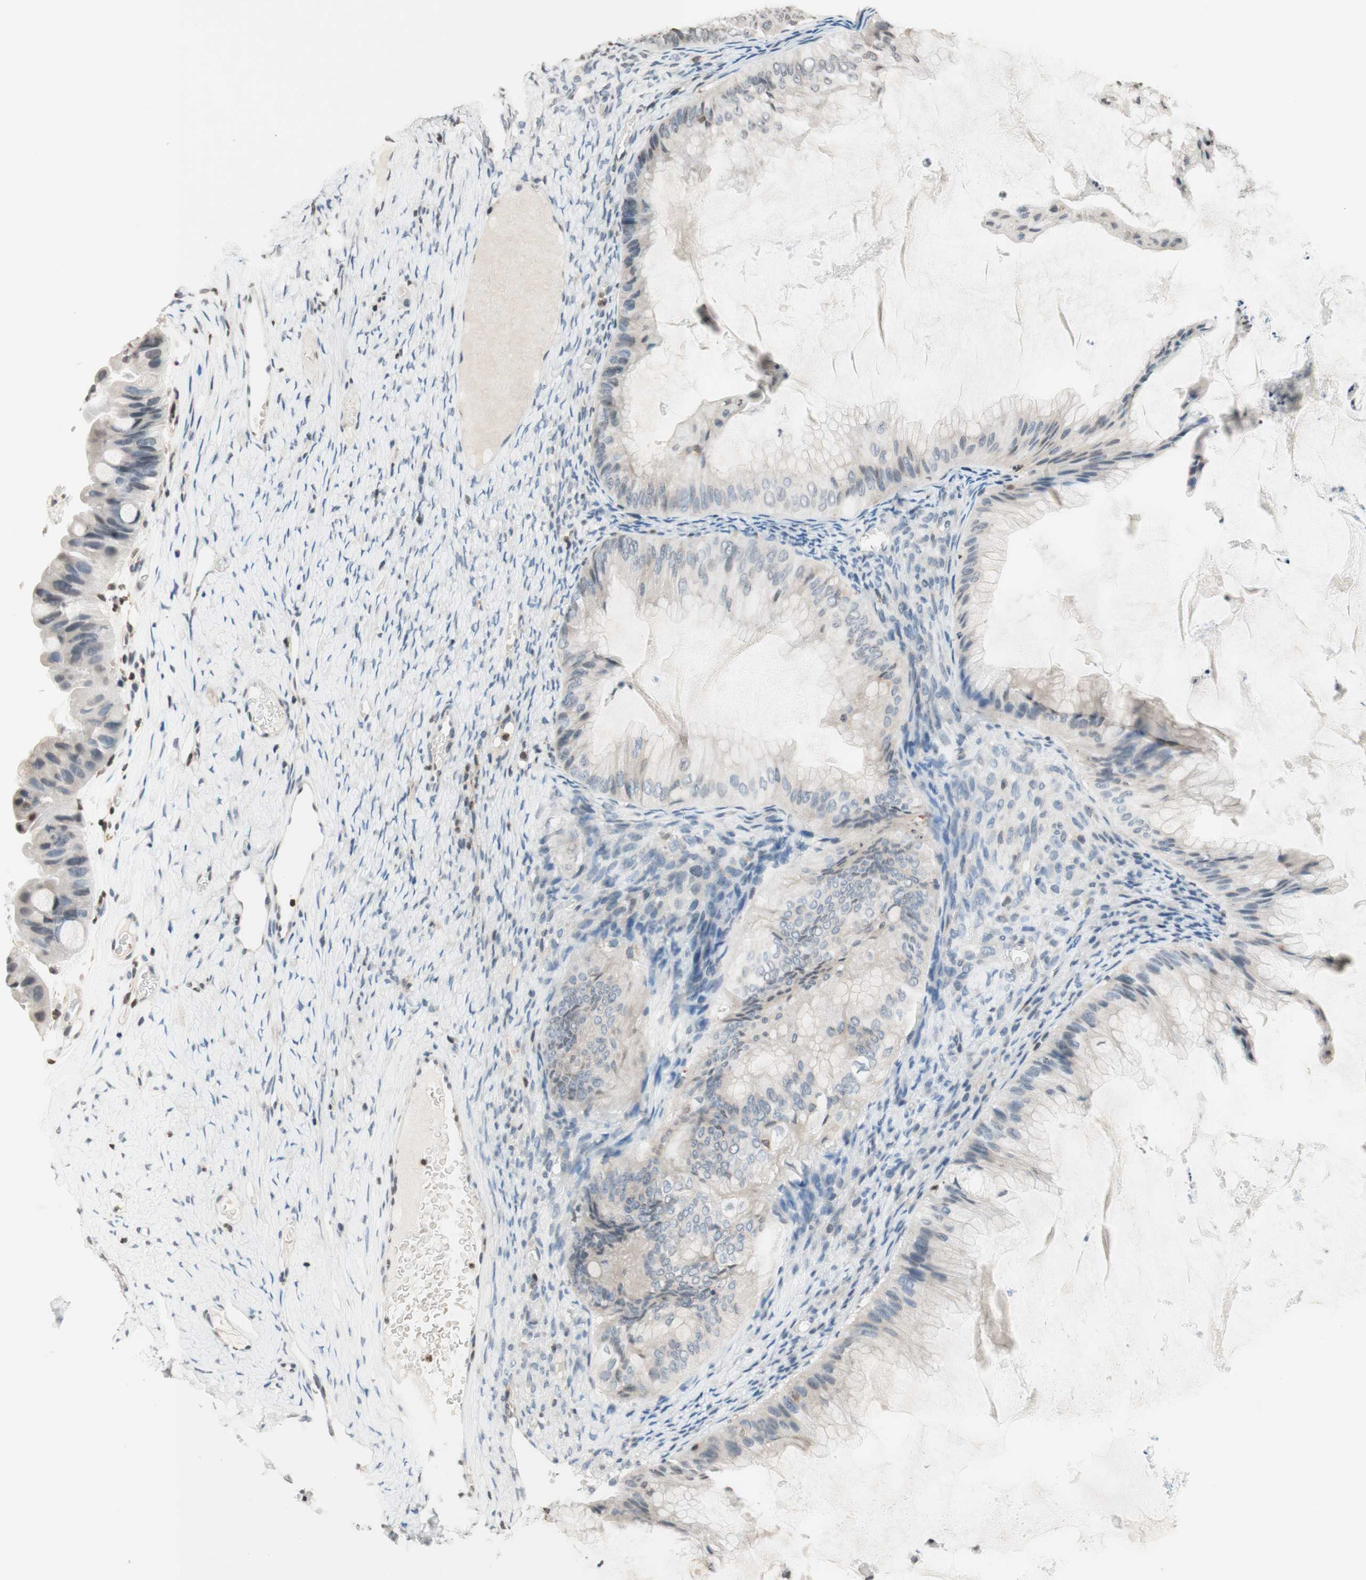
{"staining": {"intensity": "negative", "quantity": "none", "location": "none"}, "tissue": "ovarian cancer", "cell_type": "Tumor cells", "image_type": "cancer", "snomed": [{"axis": "morphology", "description": "Cystadenocarcinoma, mucinous, NOS"}, {"axis": "topography", "description": "Ovary"}], "caption": "Human mucinous cystadenocarcinoma (ovarian) stained for a protein using immunohistochemistry (IHC) demonstrates no expression in tumor cells.", "gene": "WIPF1", "patient": {"sex": "female", "age": 61}}